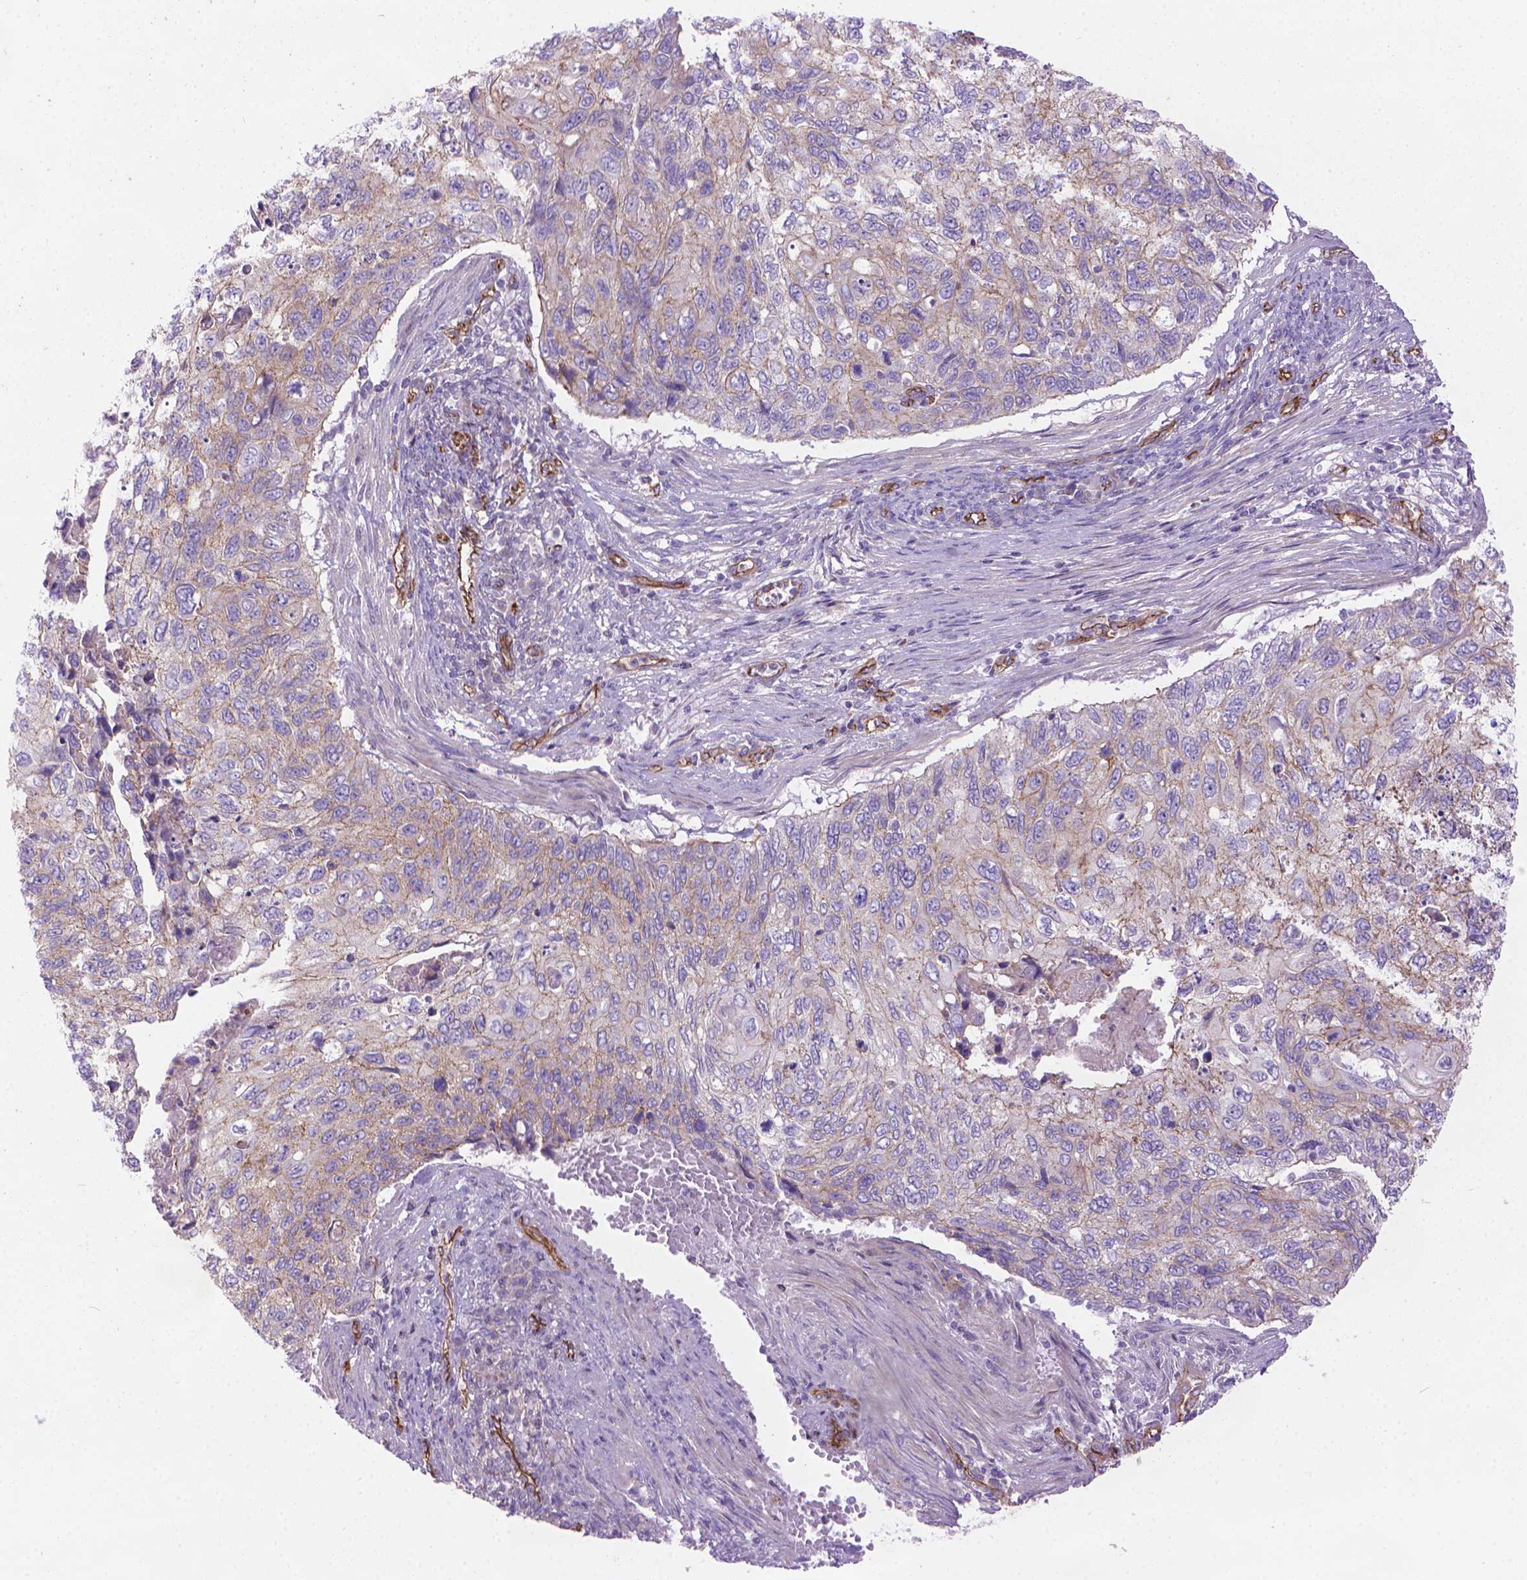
{"staining": {"intensity": "weak", "quantity": "<25%", "location": "cytoplasmic/membranous"}, "tissue": "cervical cancer", "cell_type": "Tumor cells", "image_type": "cancer", "snomed": [{"axis": "morphology", "description": "Squamous cell carcinoma, NOS"}, {"axis": "topography", "description": "Cervix"}], "caption": "Tumor cells show no significant staining in cervical cancer (squamous cell carcinoma).", "gene": "TENT5A", "patient": {"sex": "female", "age": 70}}